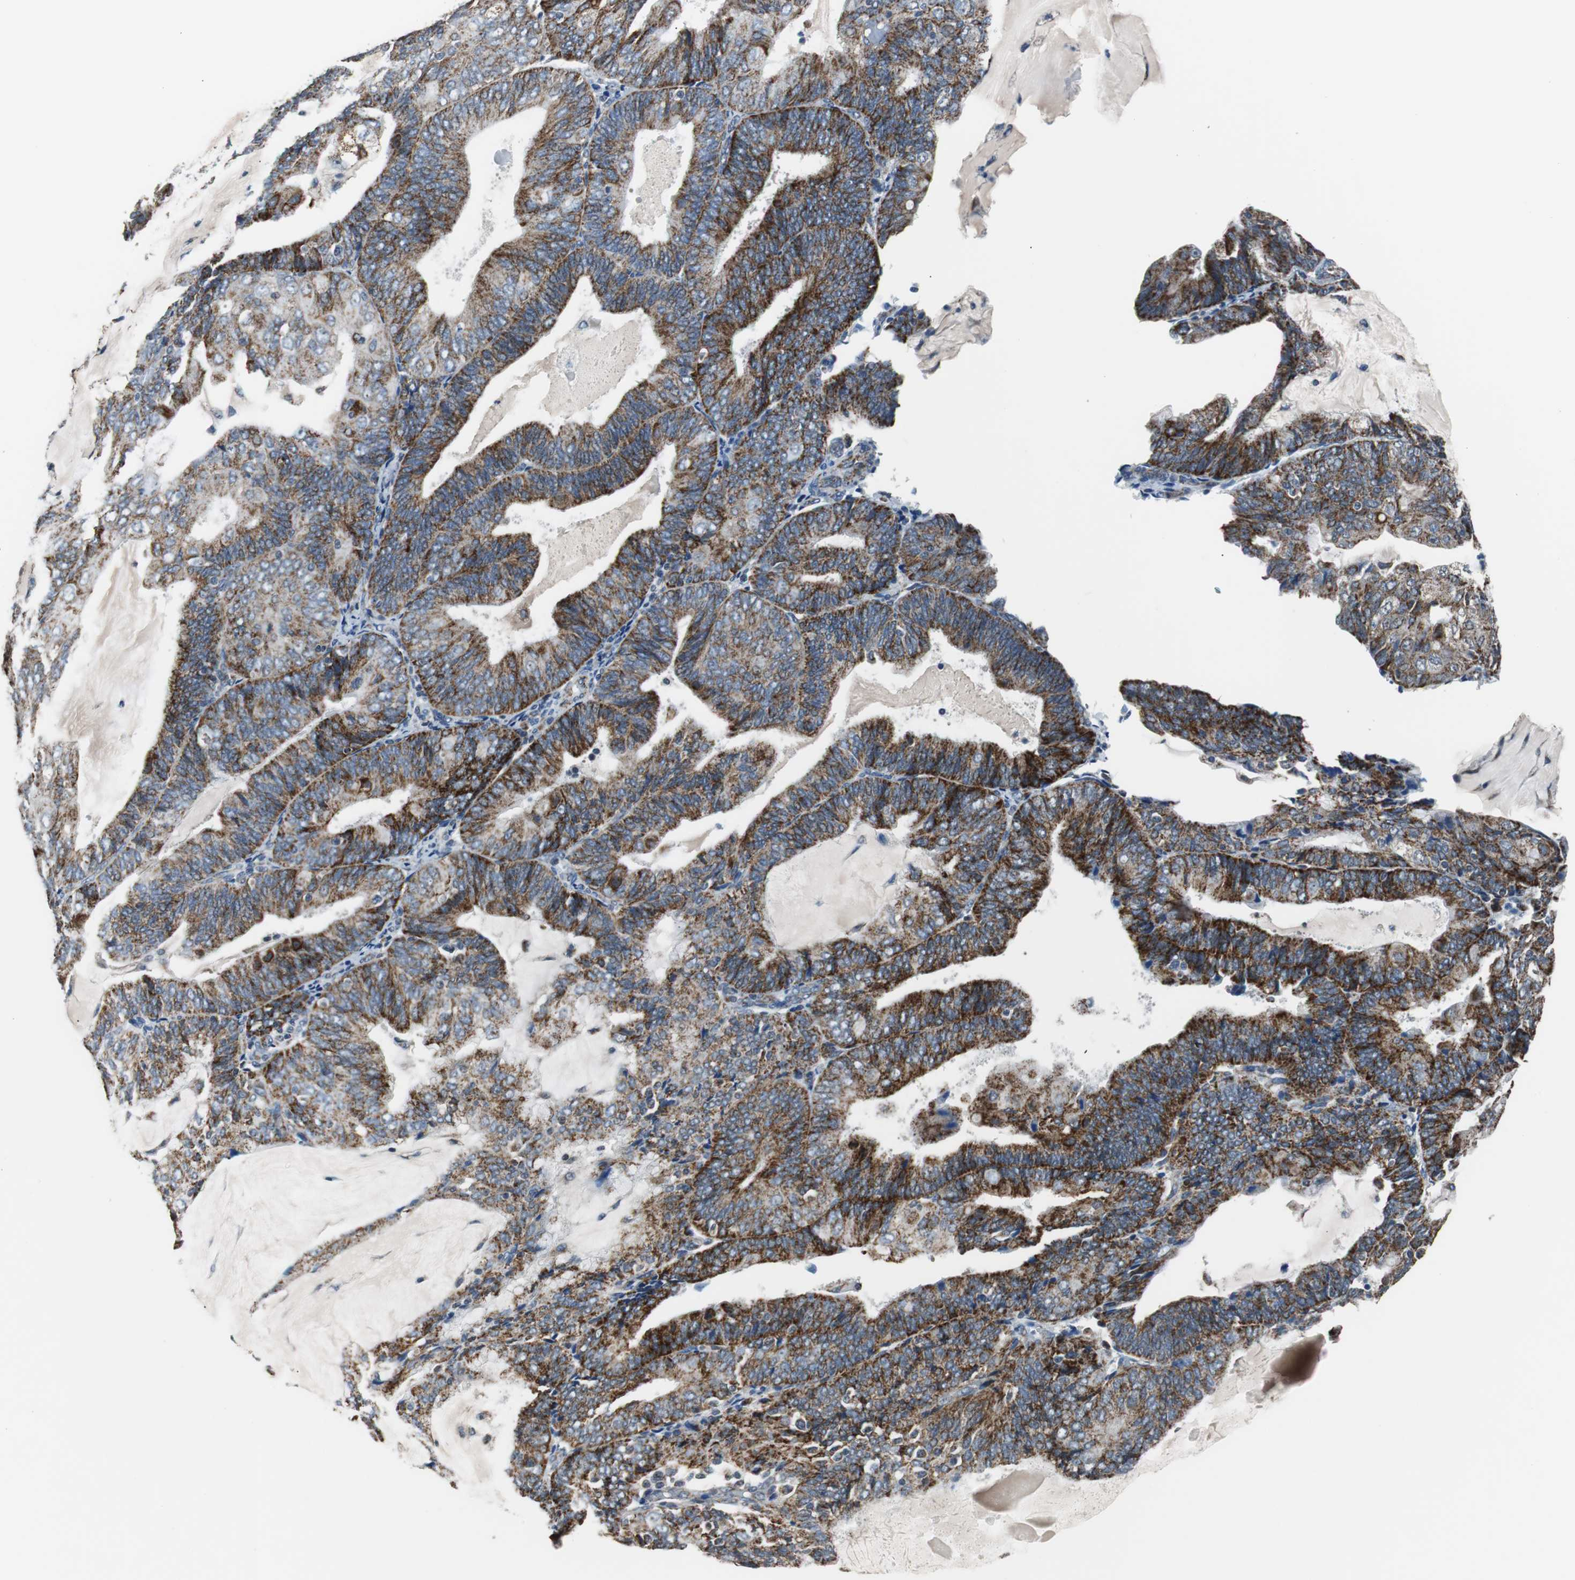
{"staining": {"intensity": "strong", "quantity": ">75%", "location": "cytoplasmic/membranous"}, "tissue": "endometrial cancer", "cell_type": "Tumor cells", "image_type": "cancer", "snomed": [{"axis": "morphology", "description": "Adenocarcinoma, NOS"}, {"axis": "topography", "description": "Endometrium"}], "caption": "Immunohistochemistry (IHC) histopathology image of neoplastic tissue: adenocarcinoma (endometrial) stained using IHC reveals high levels of strong protein expression localized specifically in the cytoplasmic/membranous of tumor cells, appearing as a cytoplasmic/membranous brown color.", "gene": "PITRM1", "patient": {"sex": "female", "age": 81}}